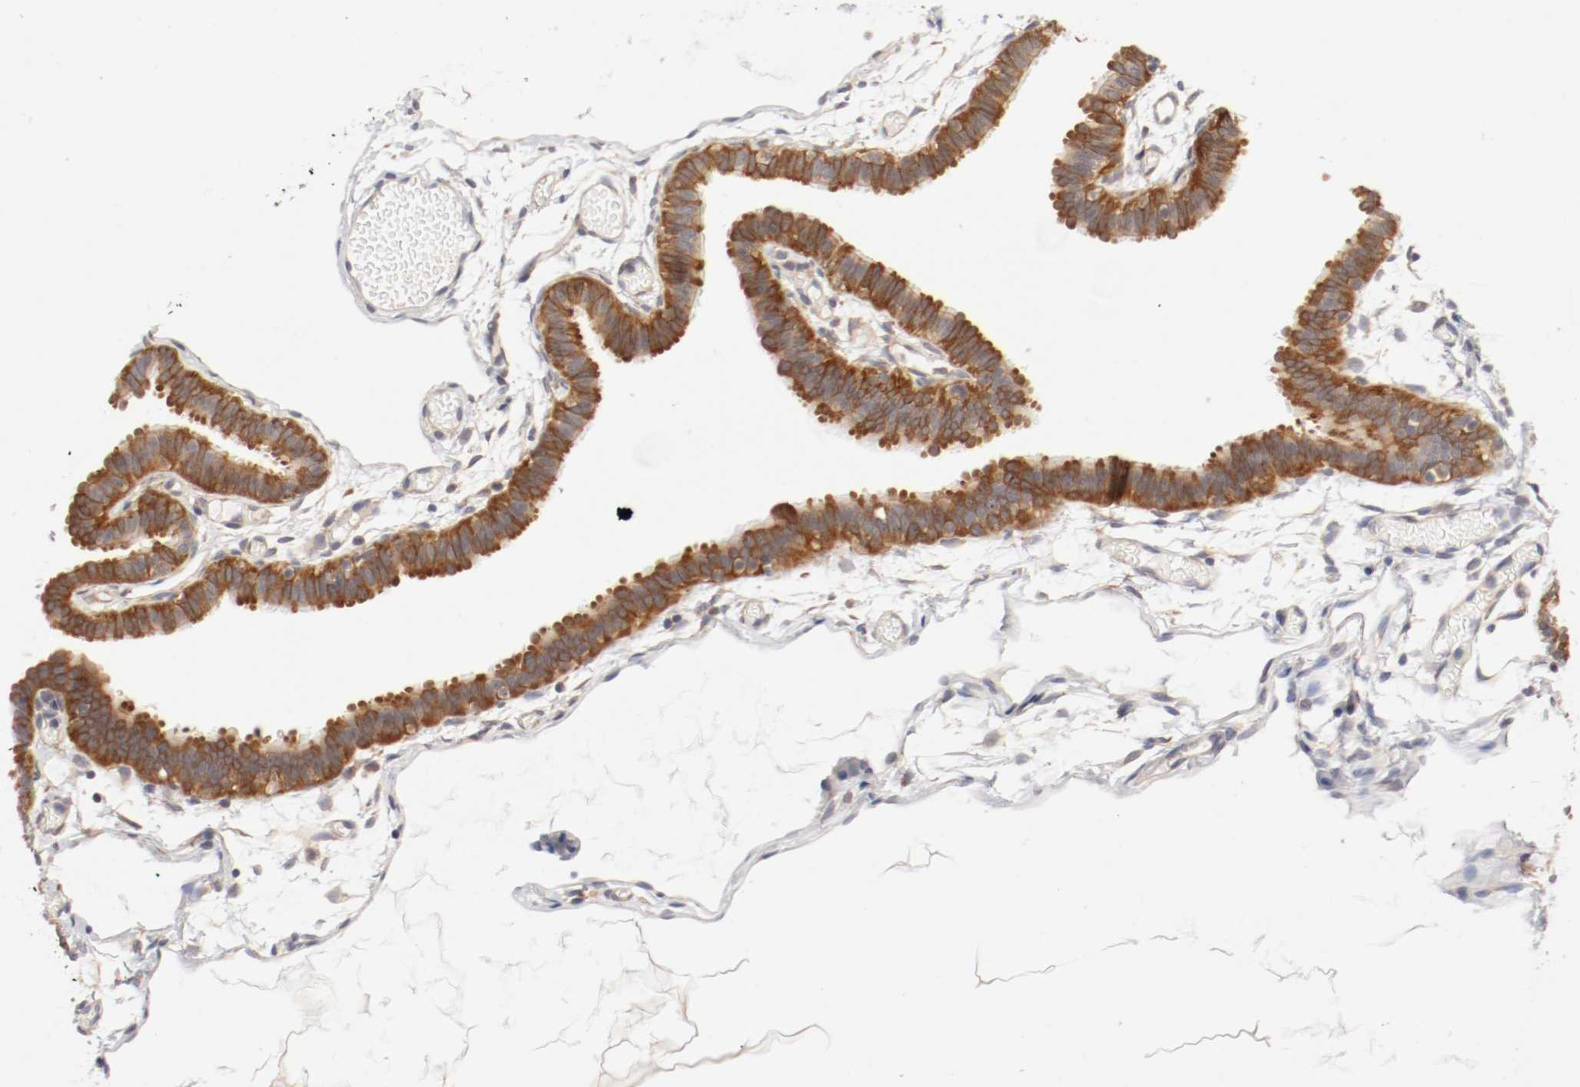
{"staining": {"intensity": "strong", "quantity": ">75%", "location": "cytoplasmic/membranous"}, "tissue": "fallopian tube", "cell_type": "Glandular cells", "image_type": "normal", "snomed": [{"axis": "morphology", "description": "Normal tissue, NOS"}, {"axis": "topography", "description": "Fallopian tube"}], "caption": "A brown stain highlights strong cytoplasmic/membranous positivity of a protein in glandular cells of unremarkable fallopian tube.", "gene": "FKBP3", "patient": {"sex": "female", "age": 29}}